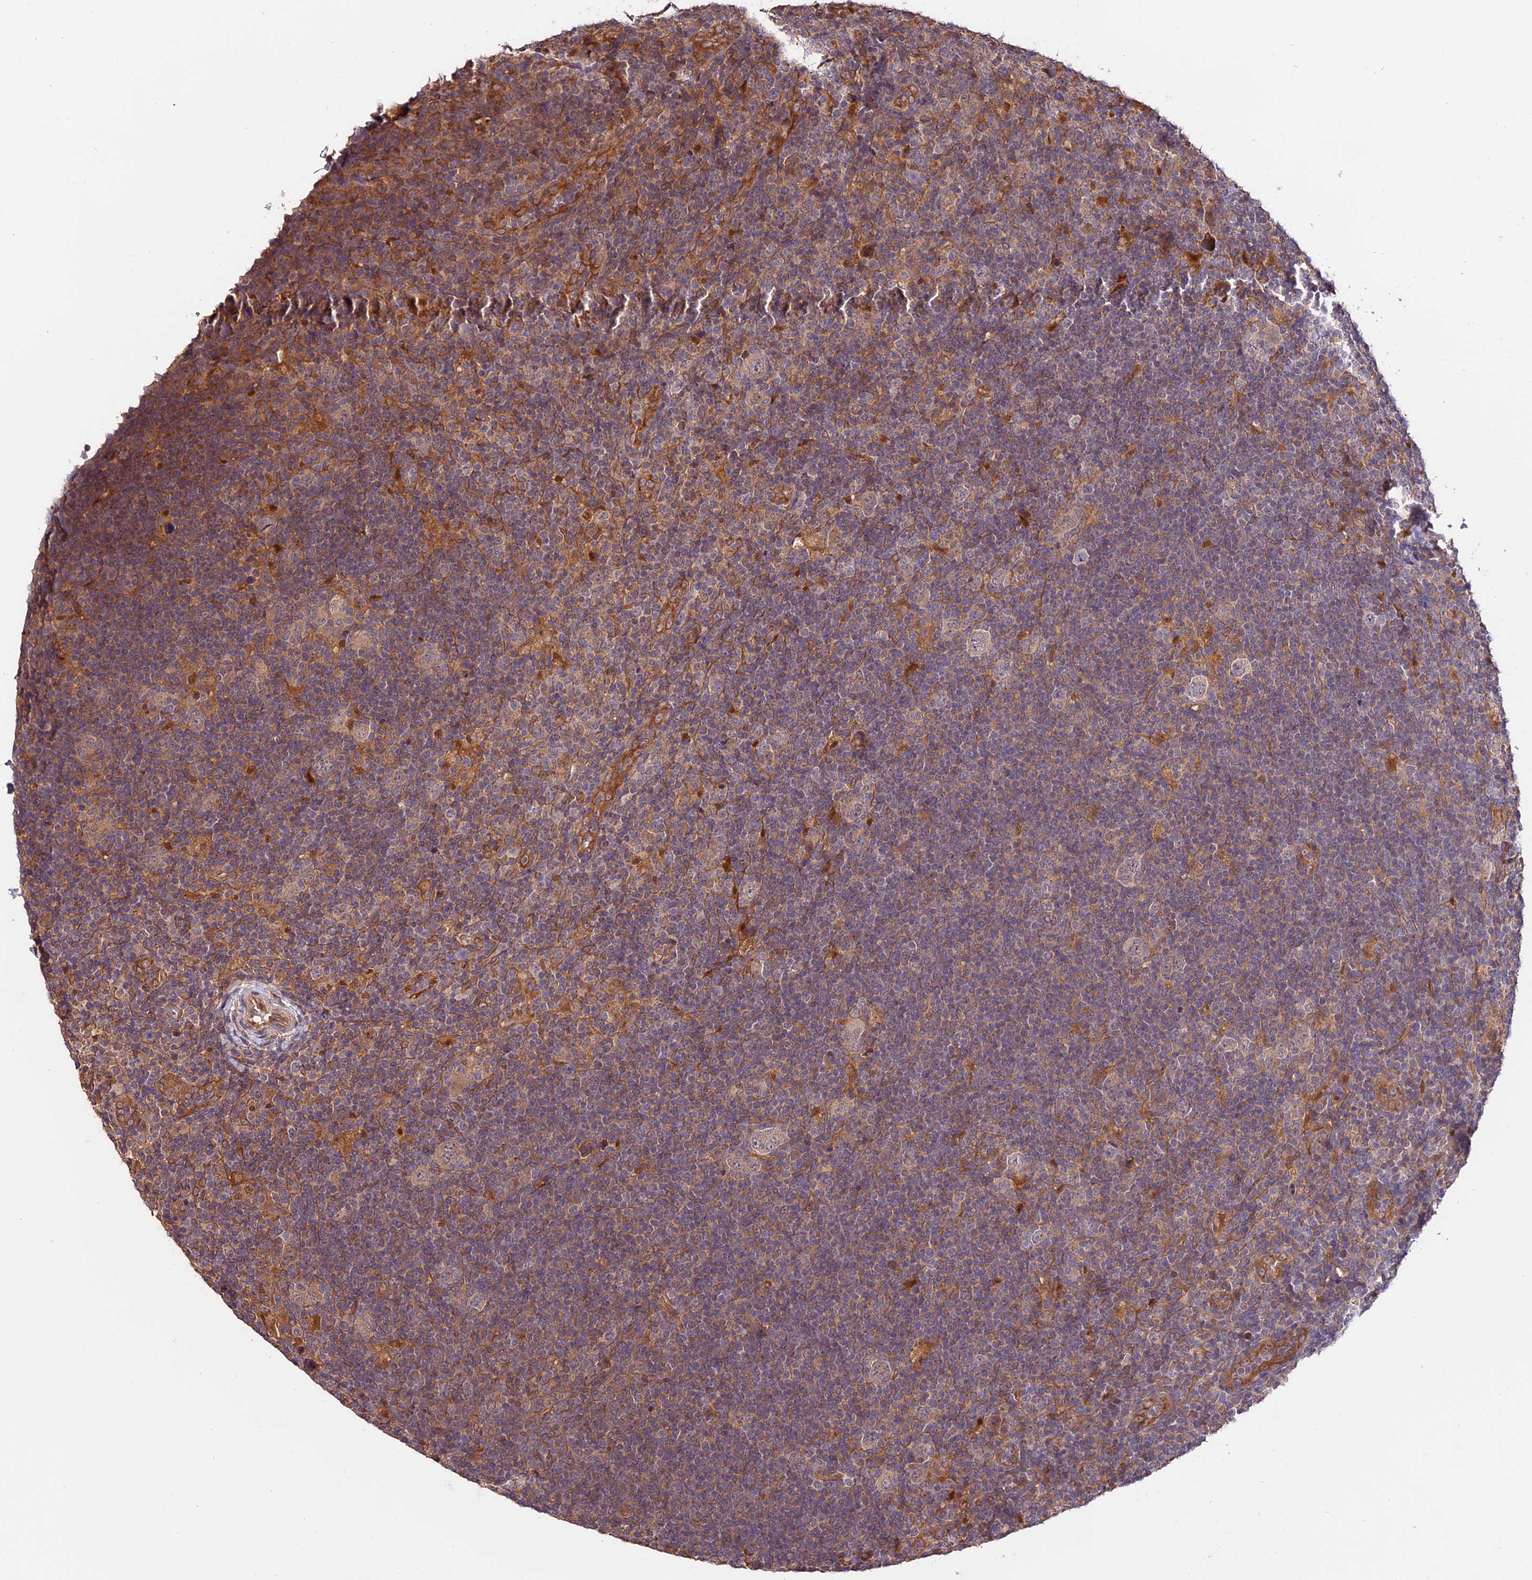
{"staining": {"intensity": "weak", "quantity": "25%-75%", "location": "cytoplasmic/membranous"}, "tissue": "lymphoma", "cell_type": "Tumor cells", "image_type": "cancer", "snomed": [{"axis": "morphology", "description": "Hodgkin's disease, NOS"}, {"axis": "topography", "description": "Lymph node"}], "caption": "A brown stain shows weak cytoplasmic/membranous staining of a protein in human Hodgkin's disease tumor cells.", "gene": "CES3", "patient": {"sex": "female", "age": 57}}